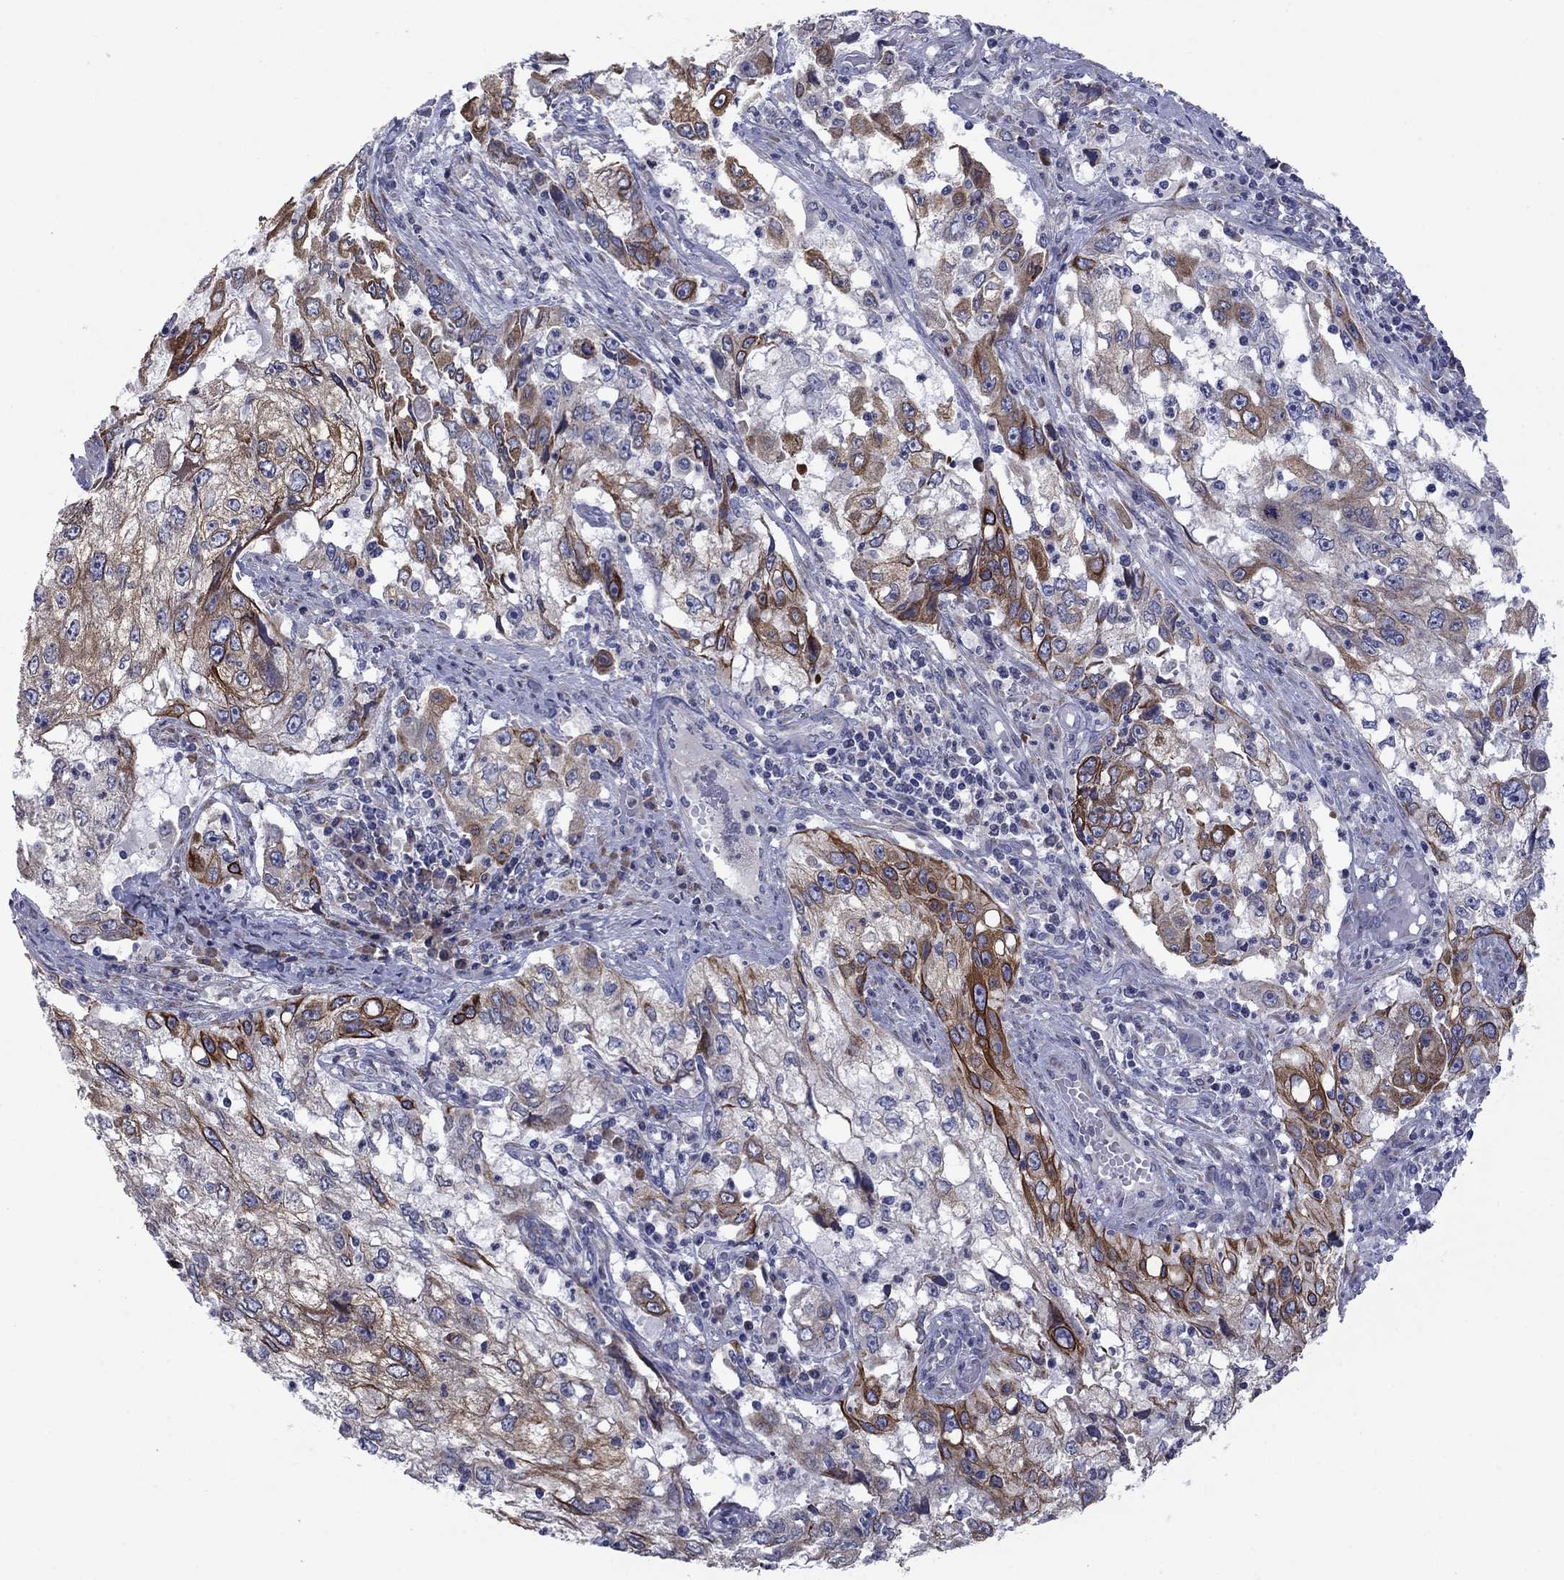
{"staining": {"intensity": "strong", "quantity": "25%-75%", "location": "cytoplasmic/membranous"}, "tissue": "cervical cancer", "cell_type": "Tumor cells", "image_type": "cancer", "snomed": [{"axis": "morphology", "description": "Squamous cell carcinoma, NOS"}, {"axis": "topography", "description": "Cervix"}], "caption": "Cervical cancer (squamous cell carcinoma) stained with a protein marker shows strong staining in tumor cells.", "gene": "TMPRSS11A", "patient": {"sex": "female", "age": 36}}